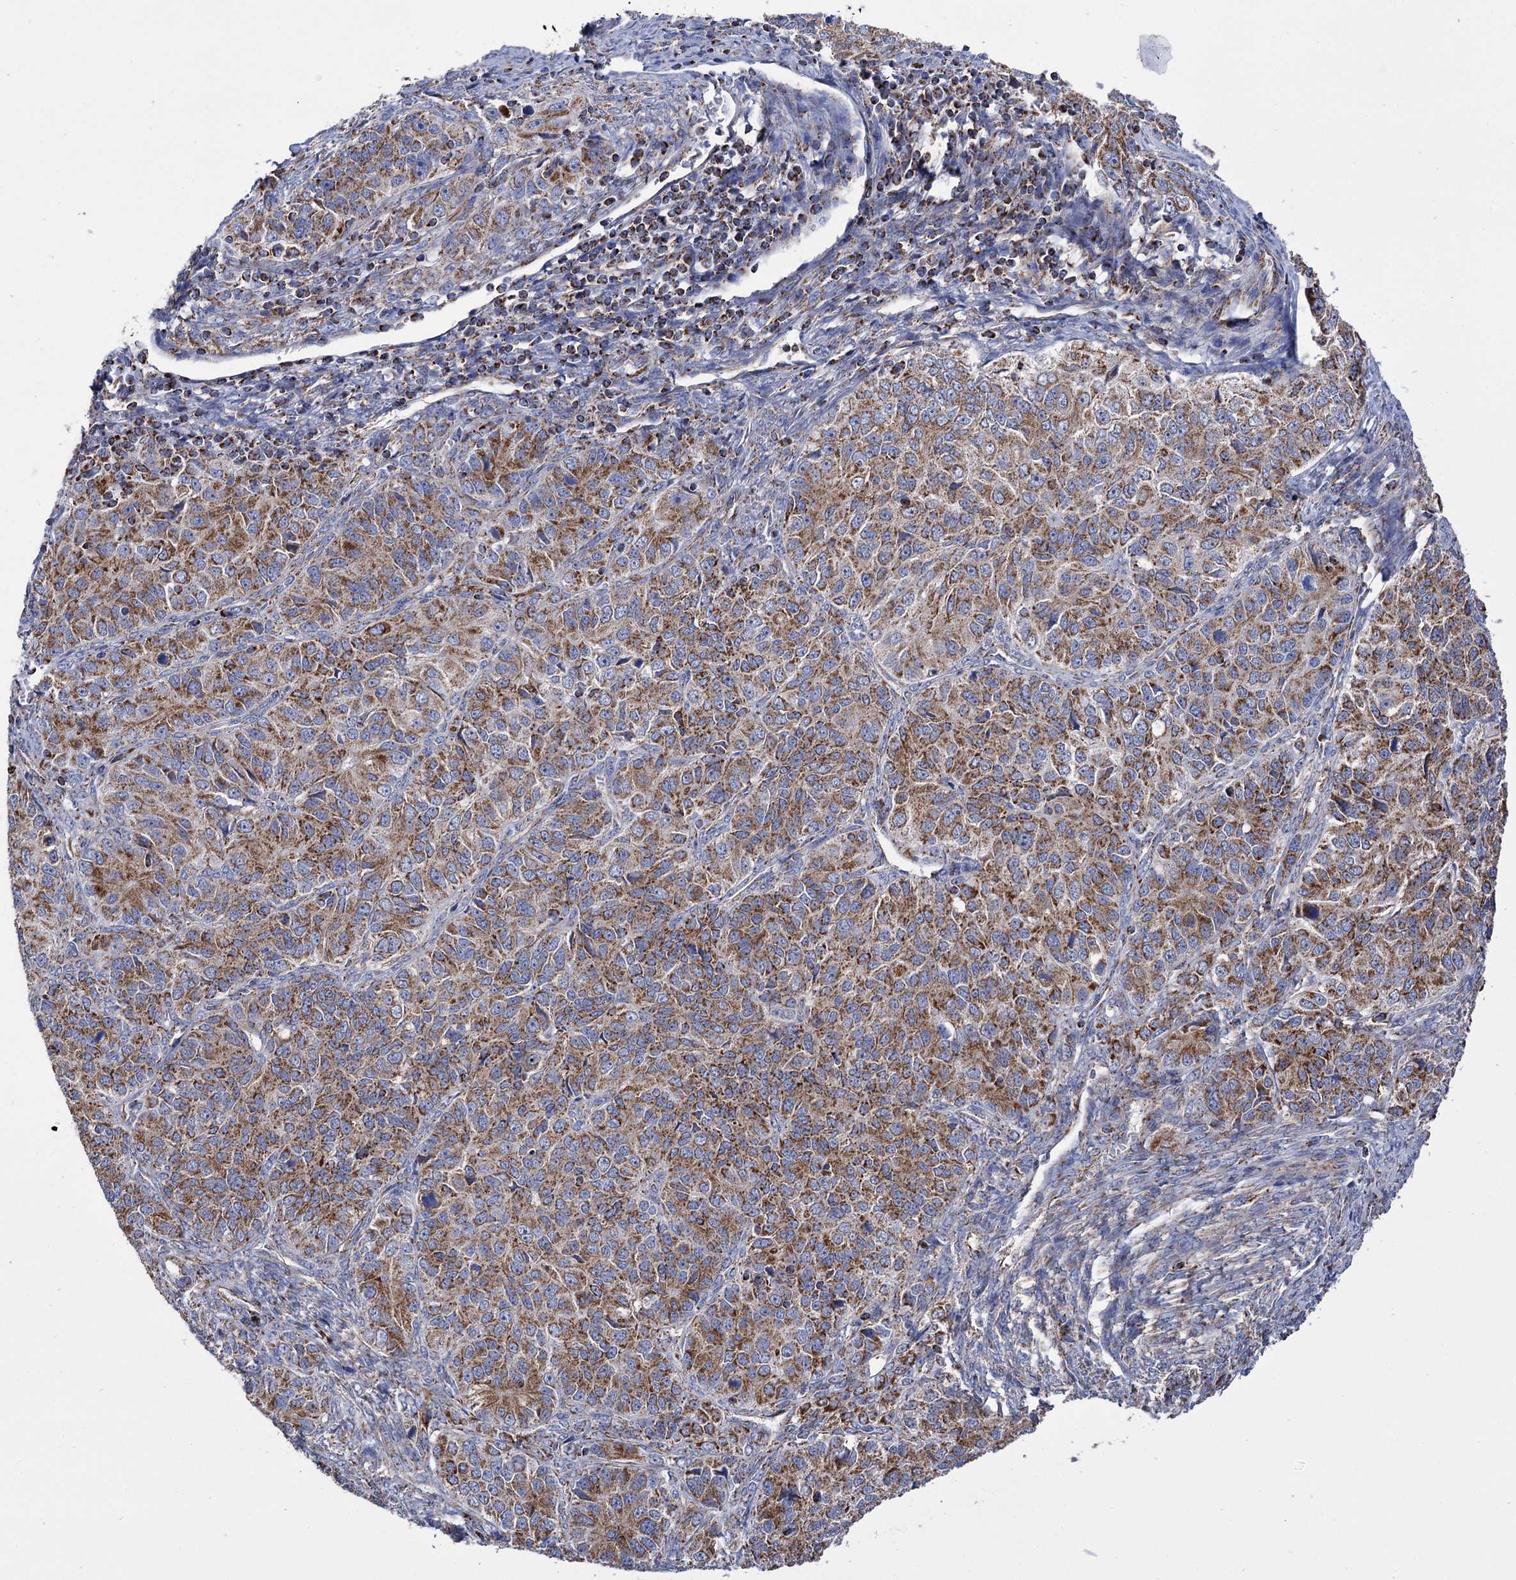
{"staining": {"intensity": "moderate", "quantity": ">75%", "location": "cytoplasmic/membranous"}, "tissue": "ovarian cancer", "cell_type": "Tumor cells", "image_type": "cancer", "snomed": [{"axis": "morphology", "description": "Carcinoma, endometroid"}, {"axis": "topography", "description": "Ovary"}], "caption": "This is a photomicrograph of immunohistochemistry (IHC) staining of ovarian cancer, which shows moderate expression in the cytoplasmic/membranous of tumor cells.", "gene": "ABHD10", "patient": {"sex": "female", "age": 51}}